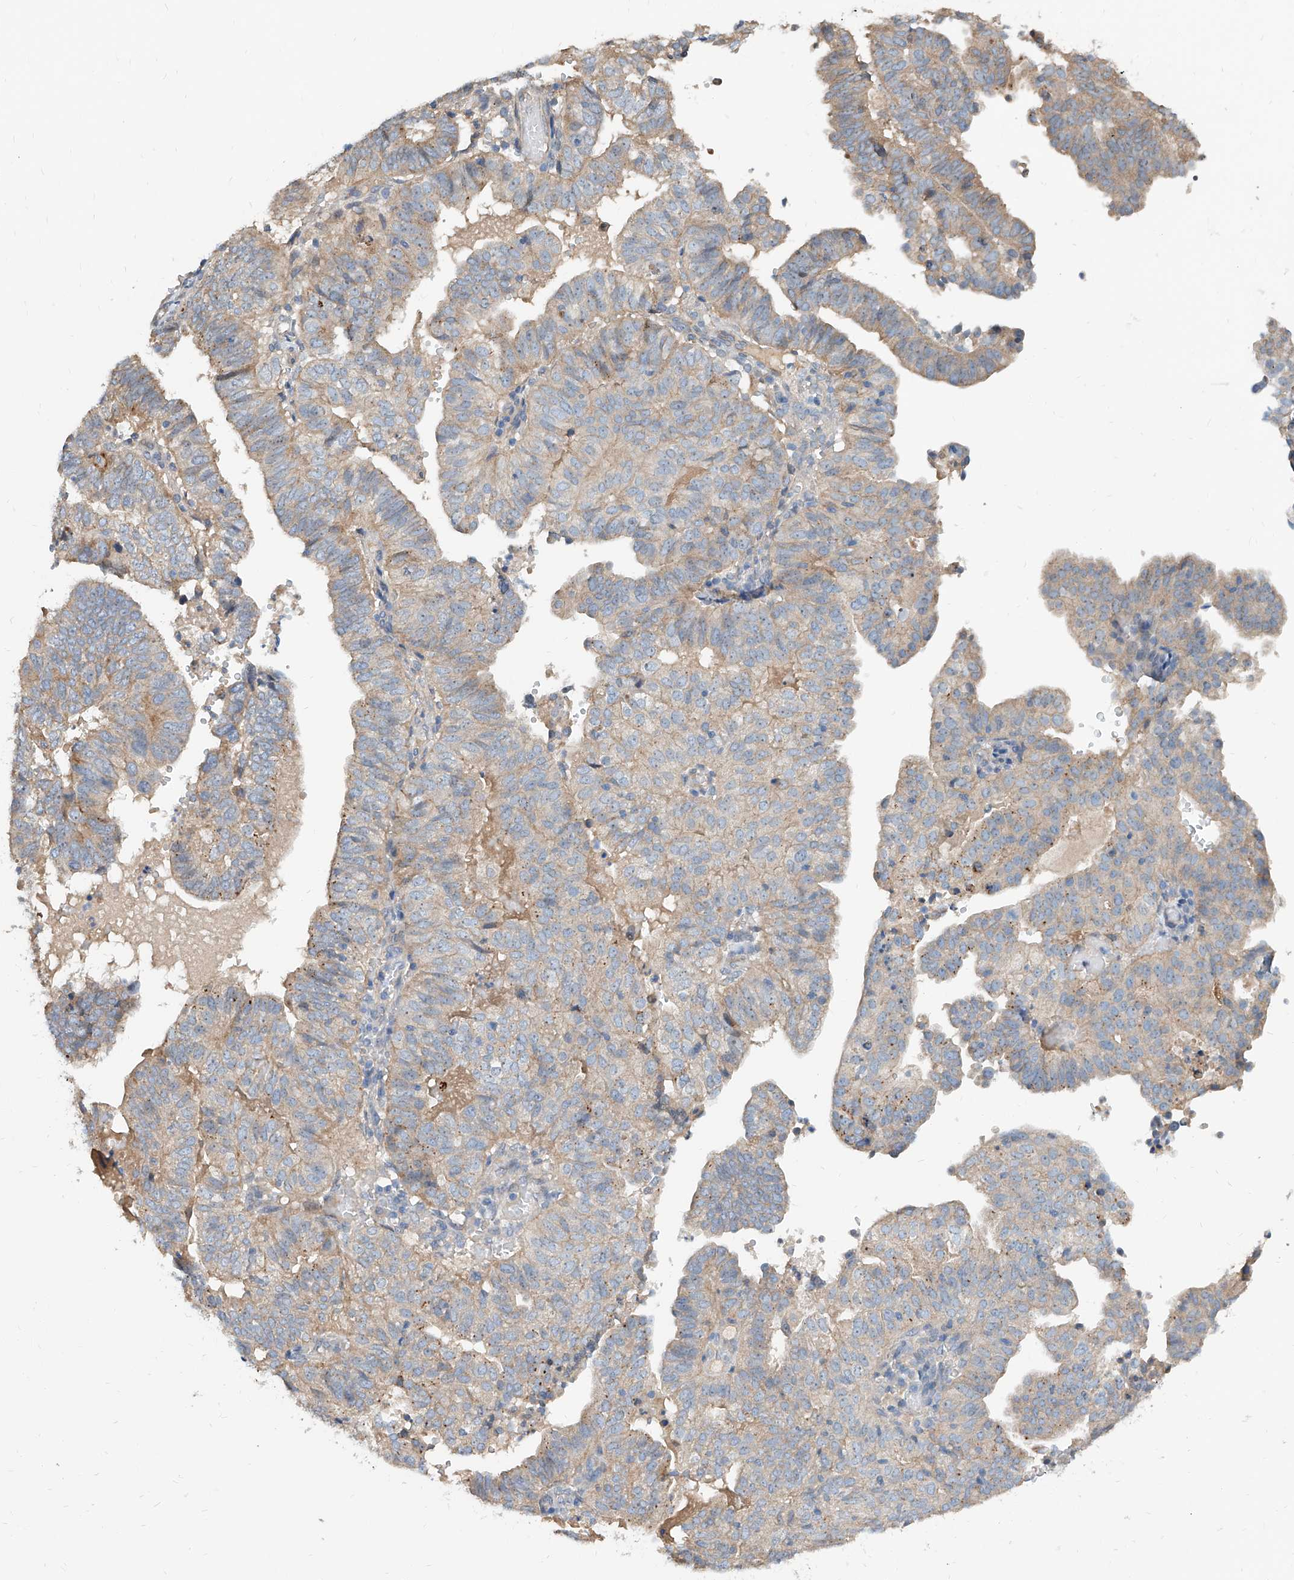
{"staining": {"intensity": "moderate", "quantity": "<25%", "location": "cytoplasmic/membranous"}, "tissue": "endometrial cancer", "cell_type": "Tumor cells", "image_type": "cancer", "snomed": [{"axis": "morphology", "description": "Adenocarcinoma, NOS"}, {"axis": "topography", "description": "Uterus"}], "caption": "The image reveals staining of endometrial adenocarcinoma, revealing moderate cytoplasmic/membranous protein positivity (brown color) within tumor cells. Nuclei are stained in blue.", "gene": "MAGEE2", "patient": {"sex": "female", "age": 77}}